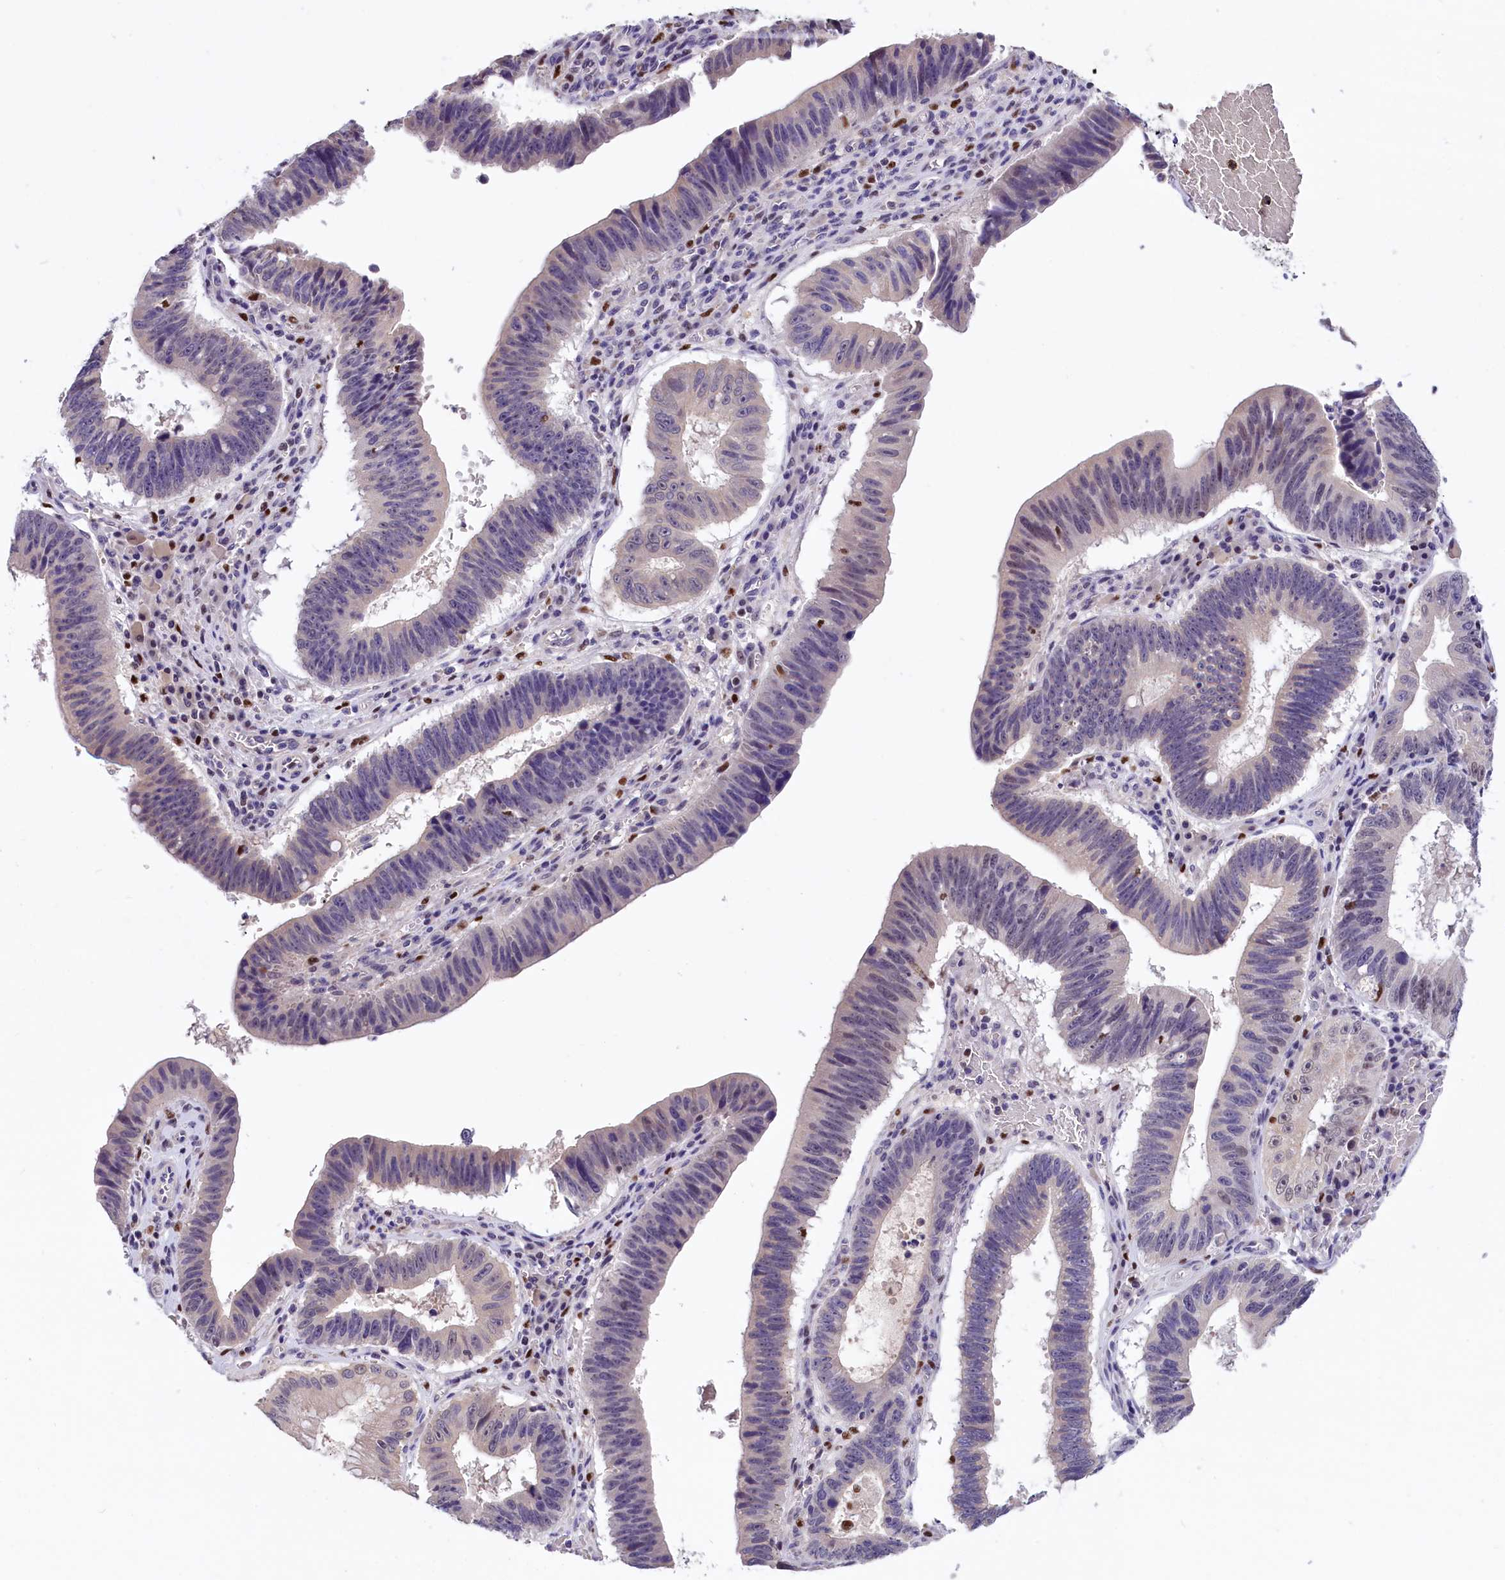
{"staining": {"intensity": "negative", "quantity": "none", "location": "none"}, "tissue": "stomach cancer", "cell_type": "Tumor cells", "image_type": "cancer", "snomed": [{"axis": "morphology", "description": "Adenocarcinoma, NOS"}, {"axis": "topography", "description": "Stomach"}], "caption": "Immunohistochemistry (IHC) of stomach cancer (adenocarcinoma) displays no positivity in tumor cells.", "gene": "BTBD9", "patient": {"sex": "male", "age": 59}}